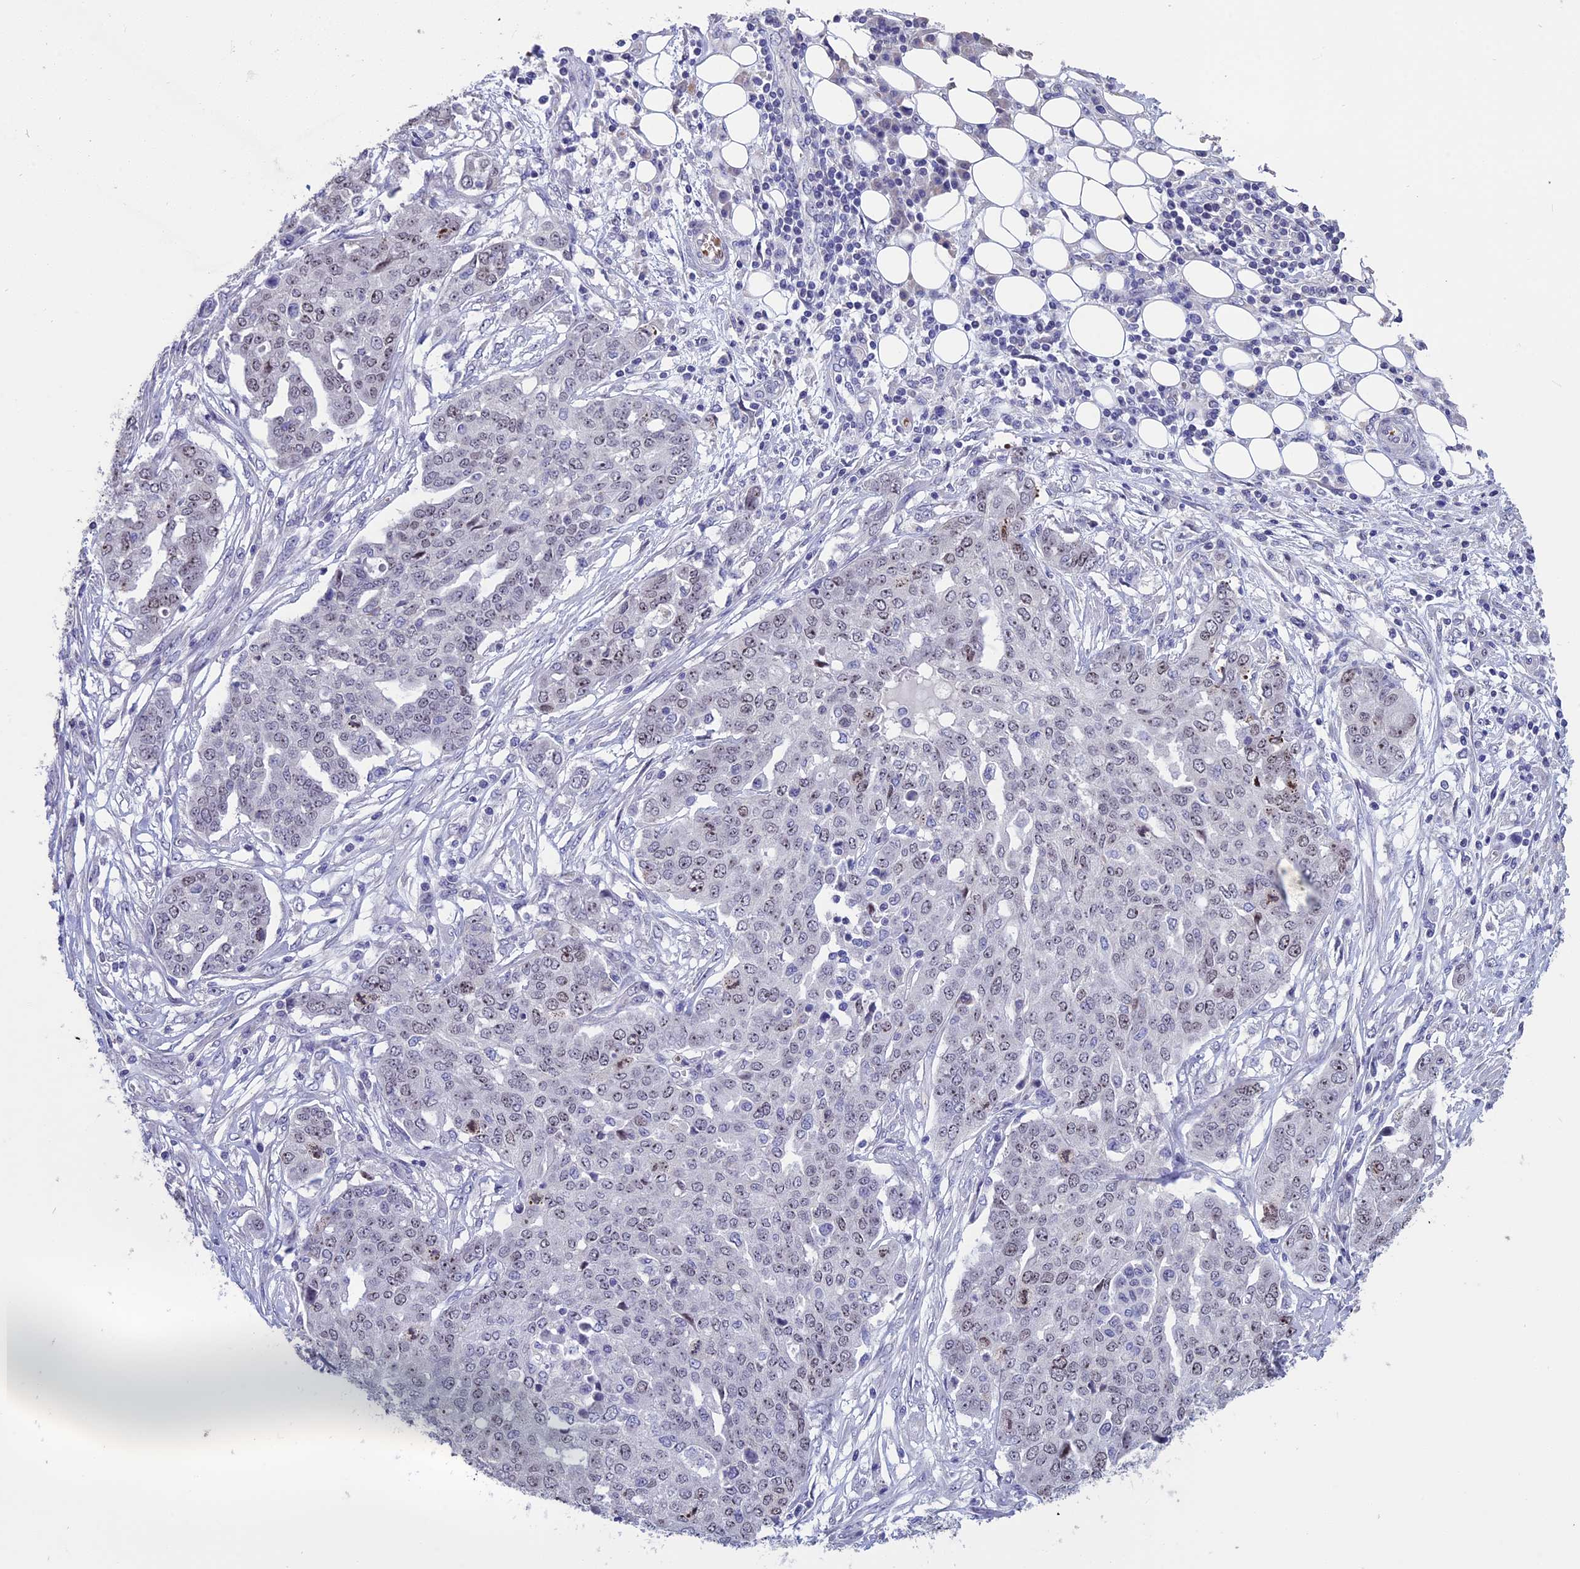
{"staining": {"intensity": "moderate", "quantity": "<25%", "location": "nuclear"}, "tissue": "ovarian cancer", "cell_type": "Tumor cells", "image_type": "cancer", "snomed": [{"axis": "morphology", "description": "Cystadenocarcinoma, serous, NOS"}, {"axis": "topography", "description": "Soft tissue"}, {"axis": "topography", "description": "Ovary"}], "caption": "A brown stain shows moderate nuclear positivity of a protein in serous cystadenocarcinoma (ovarian) tumor cells.", "gene": "KNOP1", "patient": {"sex": "female", "age": 57}}